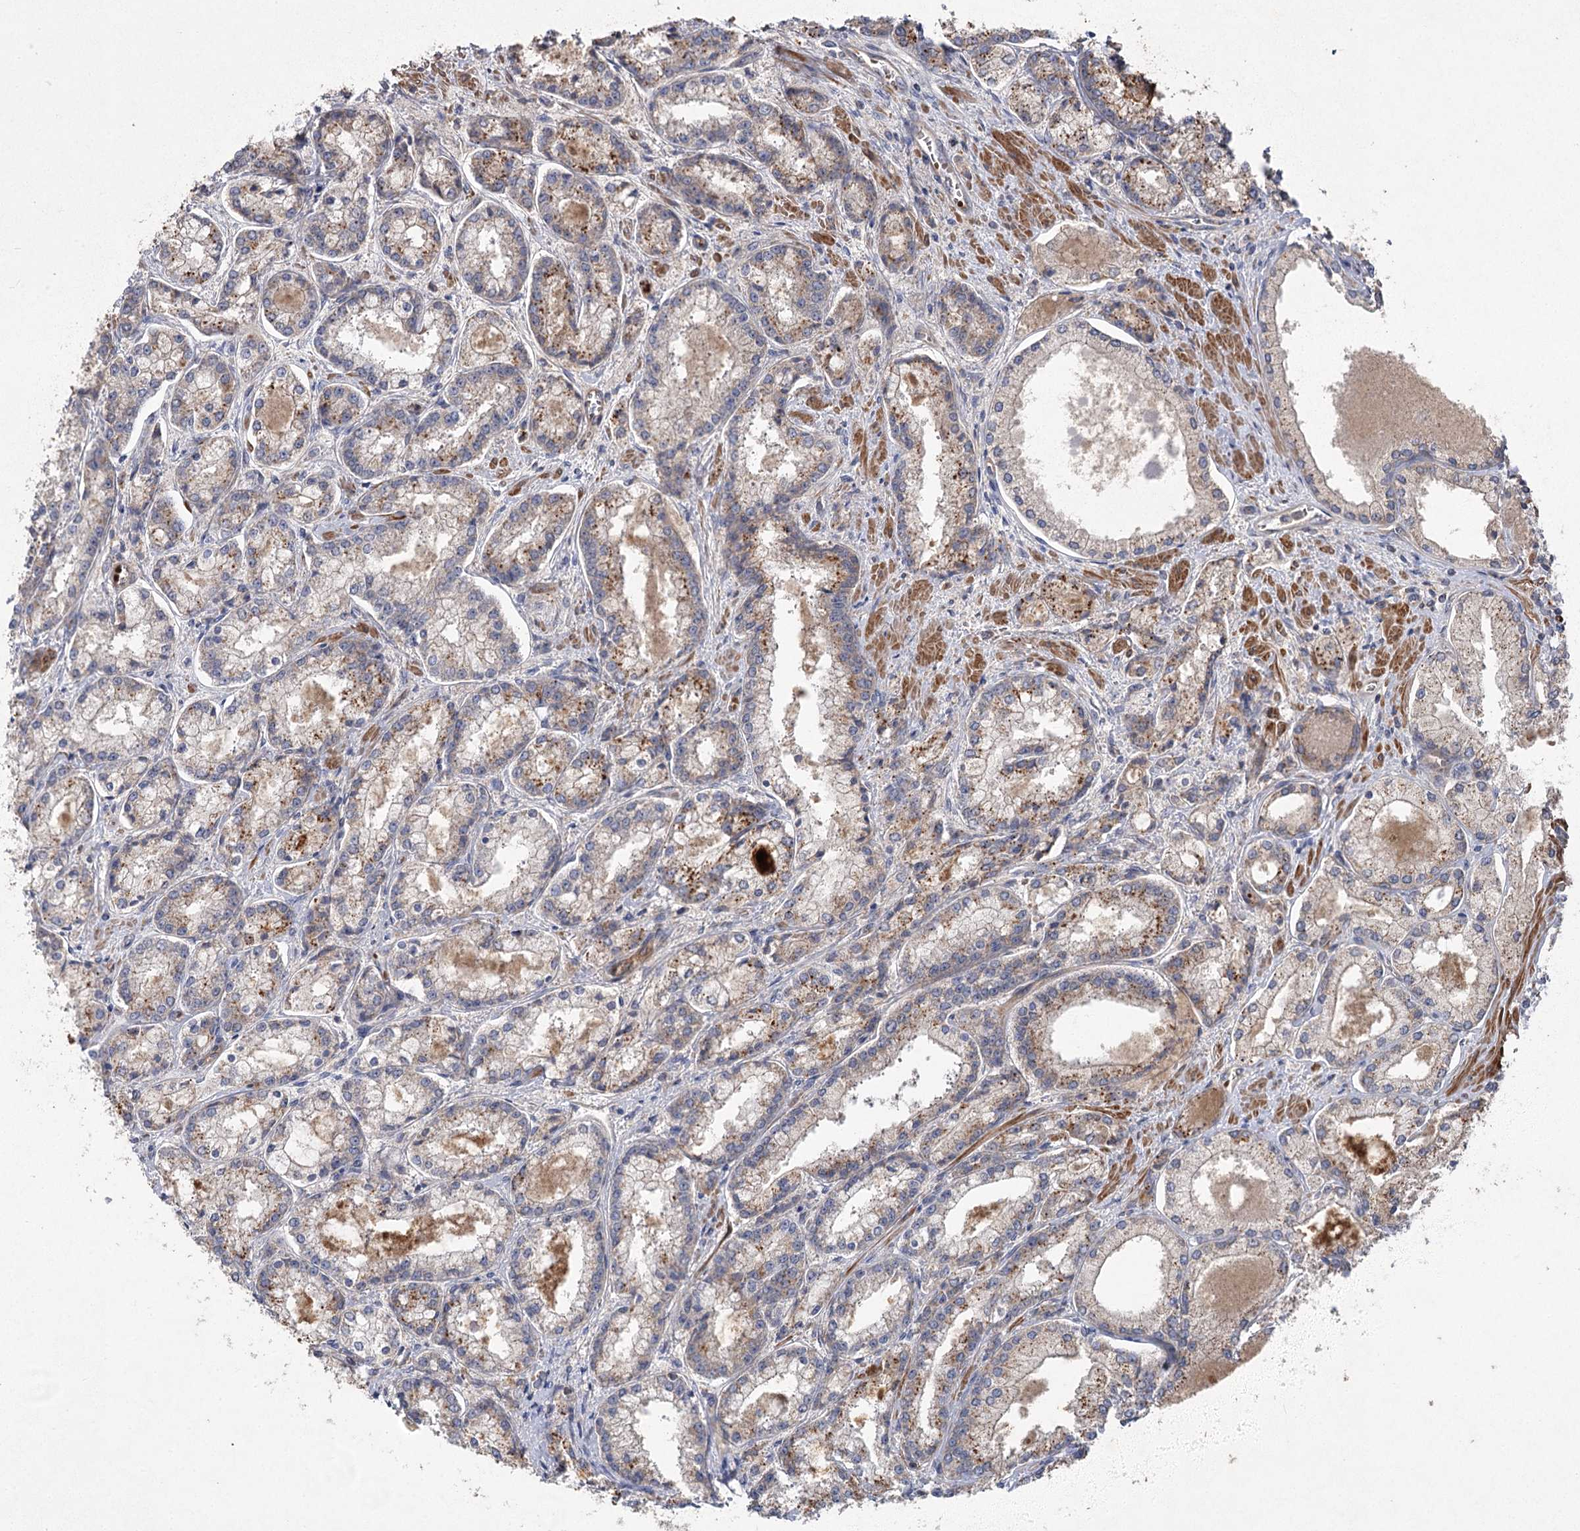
{"staining": {"intensity": "moderate", "quantity": "25%-75%", "location": "cytoplasmic/membranous"}, "tissue": "prostate cancer", "cell_type": "Tumor cells", "image_type": "cancer", "snomed": [{"axis": "morphology", "description": "Adenocarcinoma, Low grade"}, {"axis": "topography", "description": "Prostate"}], "caption": "Immunohistochemistry (IHC) of human prostate cancer shows medium levels of moderate cytoplasmic/membranous staining in about 25%-75% of tumor cells. The staining is performed using DAB brown chromogen to label protein expression. The nuclei are counter-stained blue using hematoxylin.", "gene": "KIAA0825", "patient": {"sex": "male", "age": 74}}